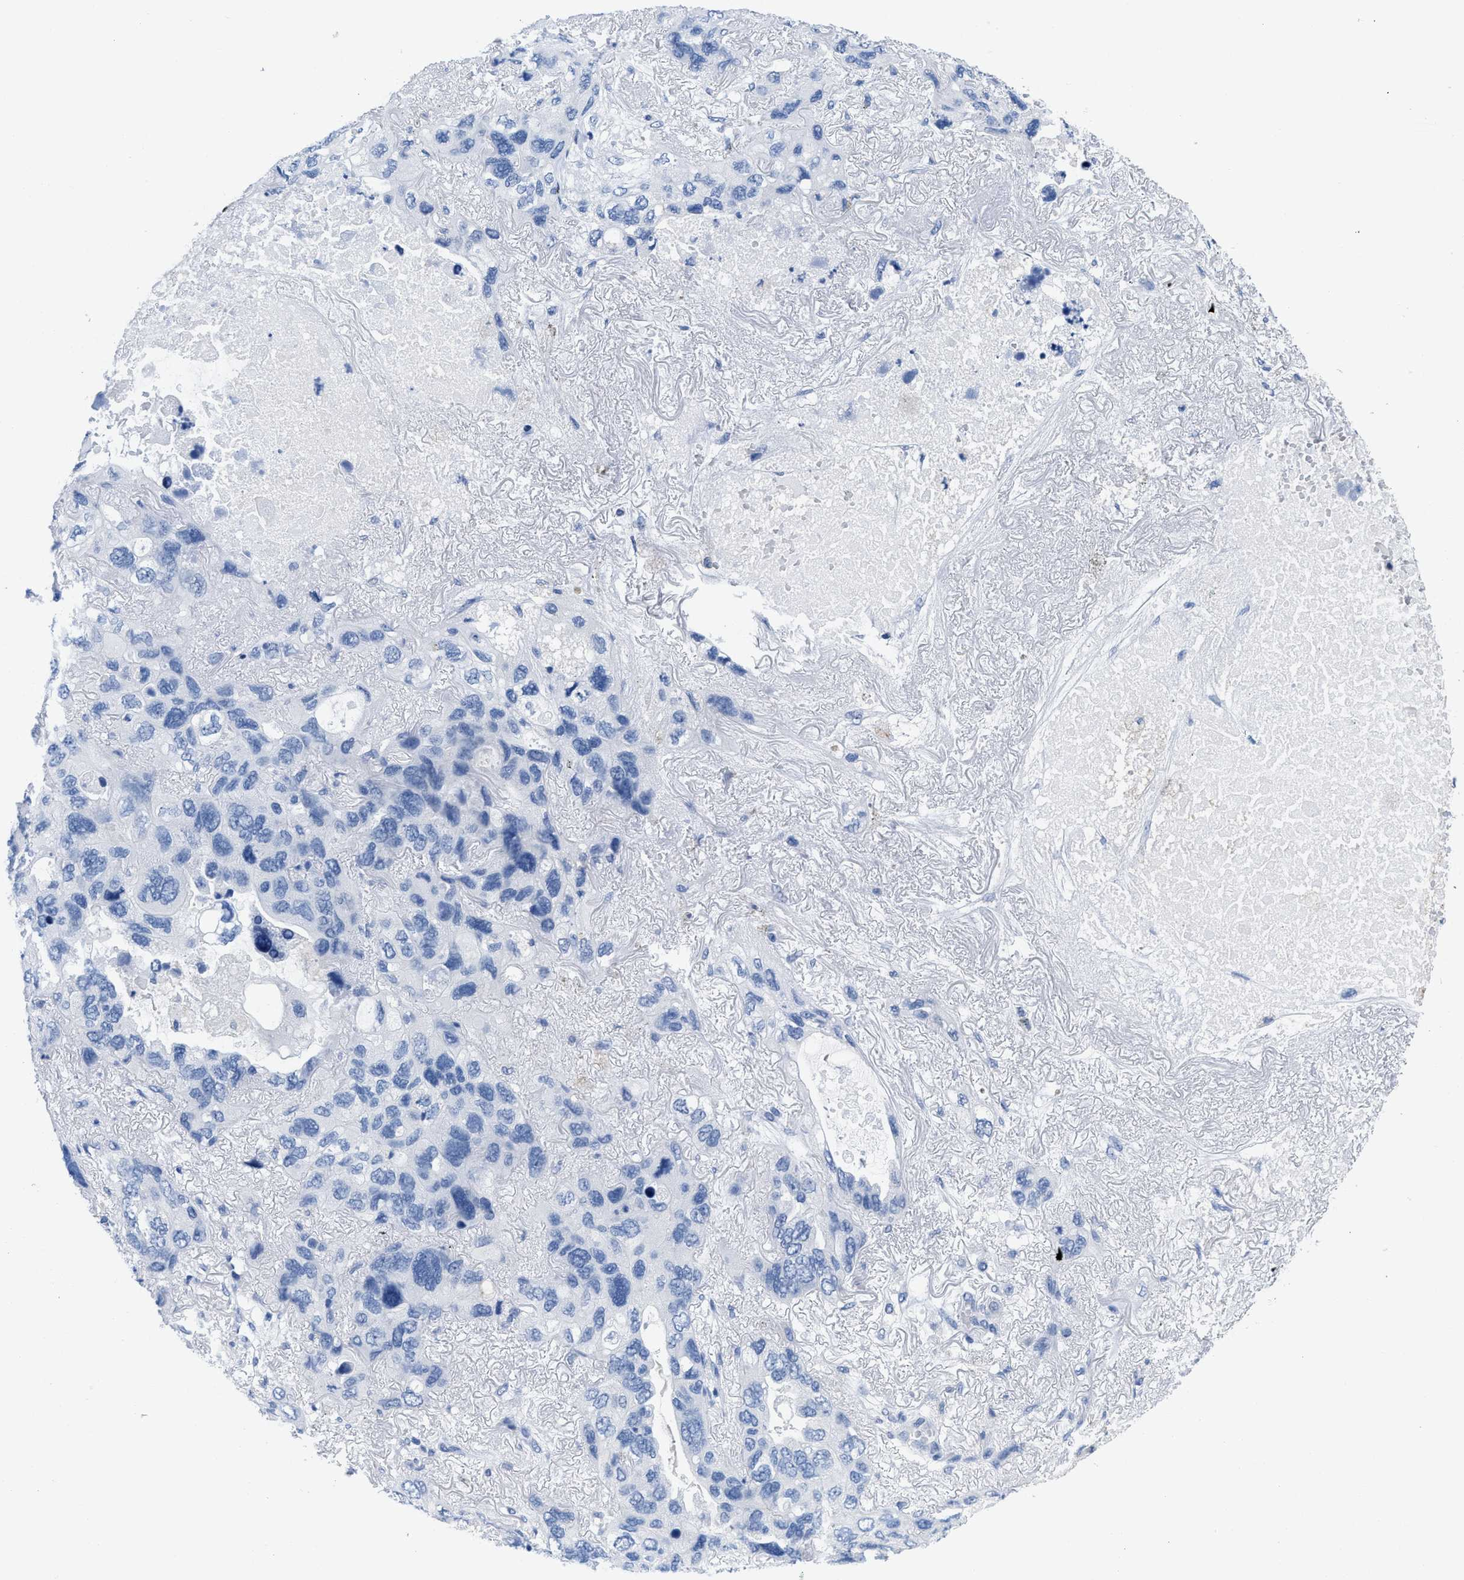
{"staining": {"intensity": "negative", "quantity": "none", "location": "none"}, "tissue": "lung cancer", "cell_type": "Tumor cells", "image_type": "cancer", "snomed": [{"axis": "morphology", "description": "Squamous cell carcinoma, NOS"}, {"axis": "topography", "description": "Lung"}], "caption": "Lung cancer (squamous cell carcinoma) stained for a protein using IHC displays no staining tumor cells.", "gene": "CR1", "patient": {"sex": "female", "age": 73}}